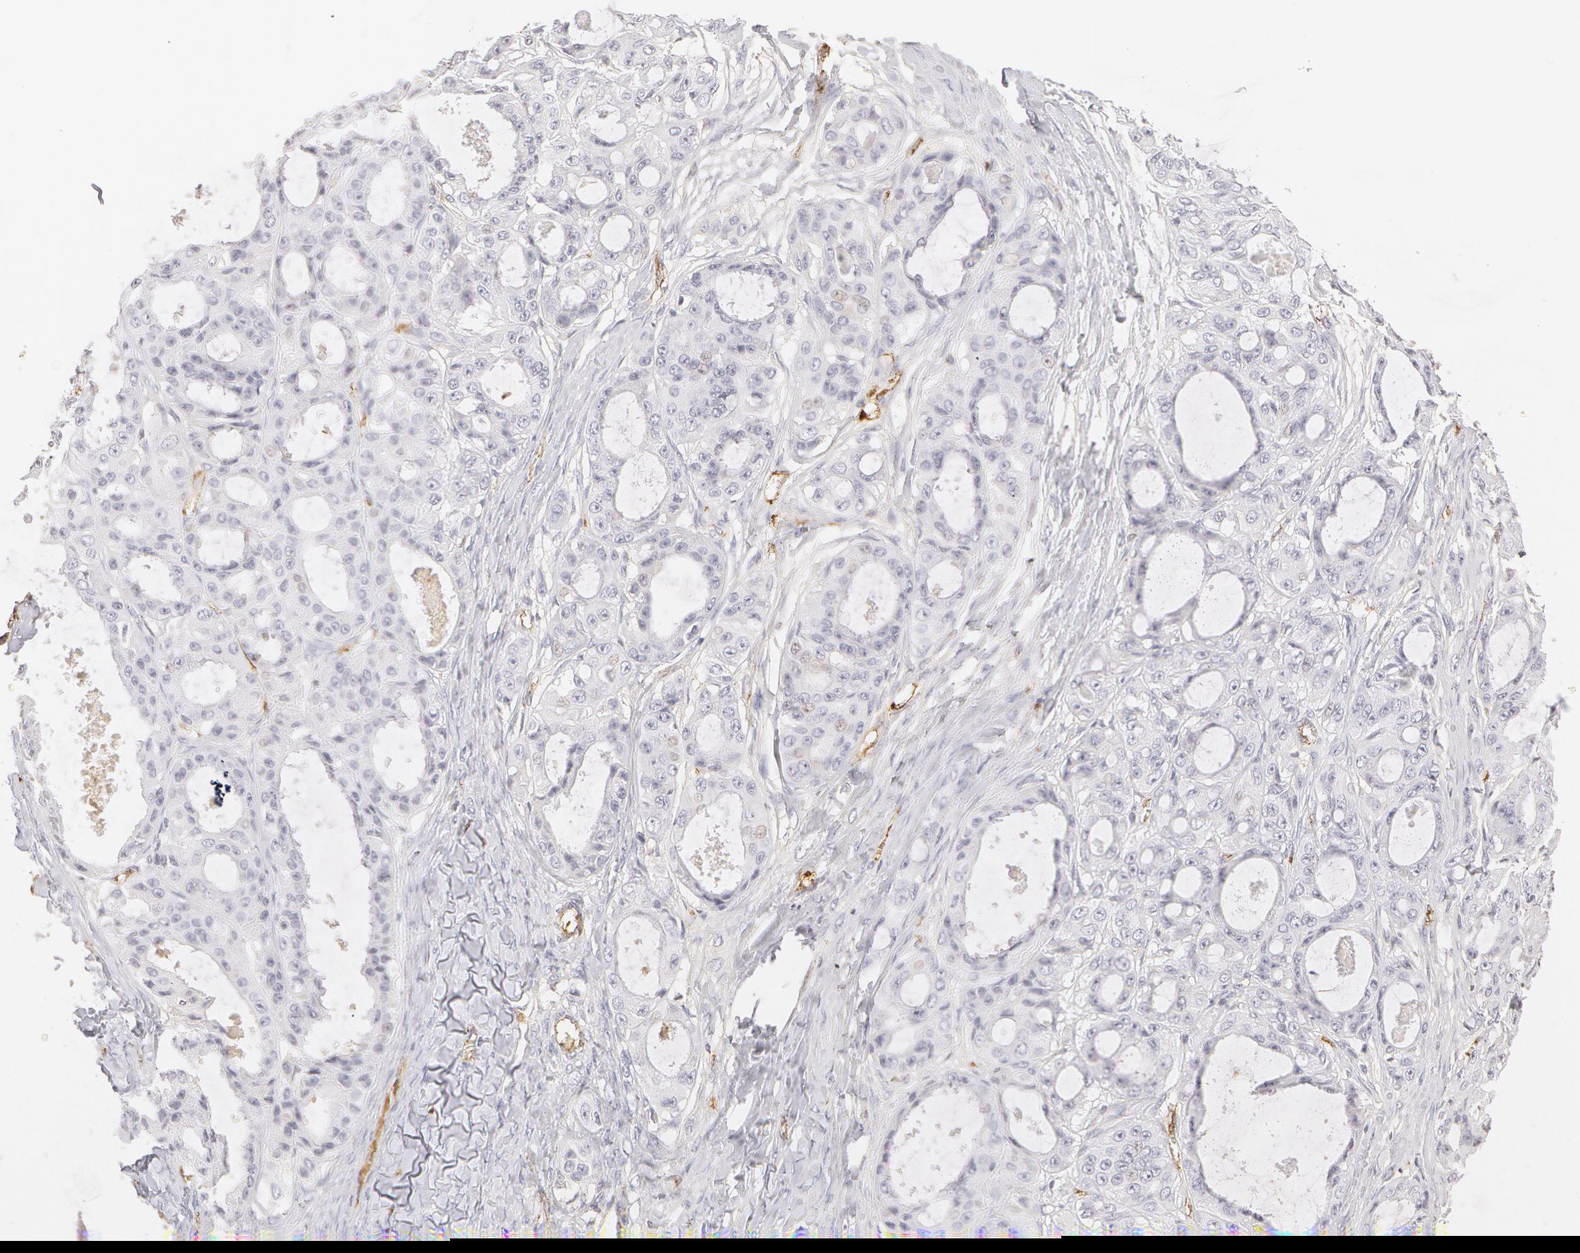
{"staining": {"intensity": "negative", "quantity": "none", "location": "none"}, "tissue": "ovarian cancer", "cell_type": "Tumor cells", "image_type": "cancer", "snomed": [{"axis": "morphology", "description": "Carcinoma, endometroid"}, {"axis": "topography", "description": "Ovary"}], "caption": "Histopathology image shows no protein staining in tumor cells of ovarian cancer tissue.", "gene": "VWF", "patient": {"sex": "female", "age": 61}}